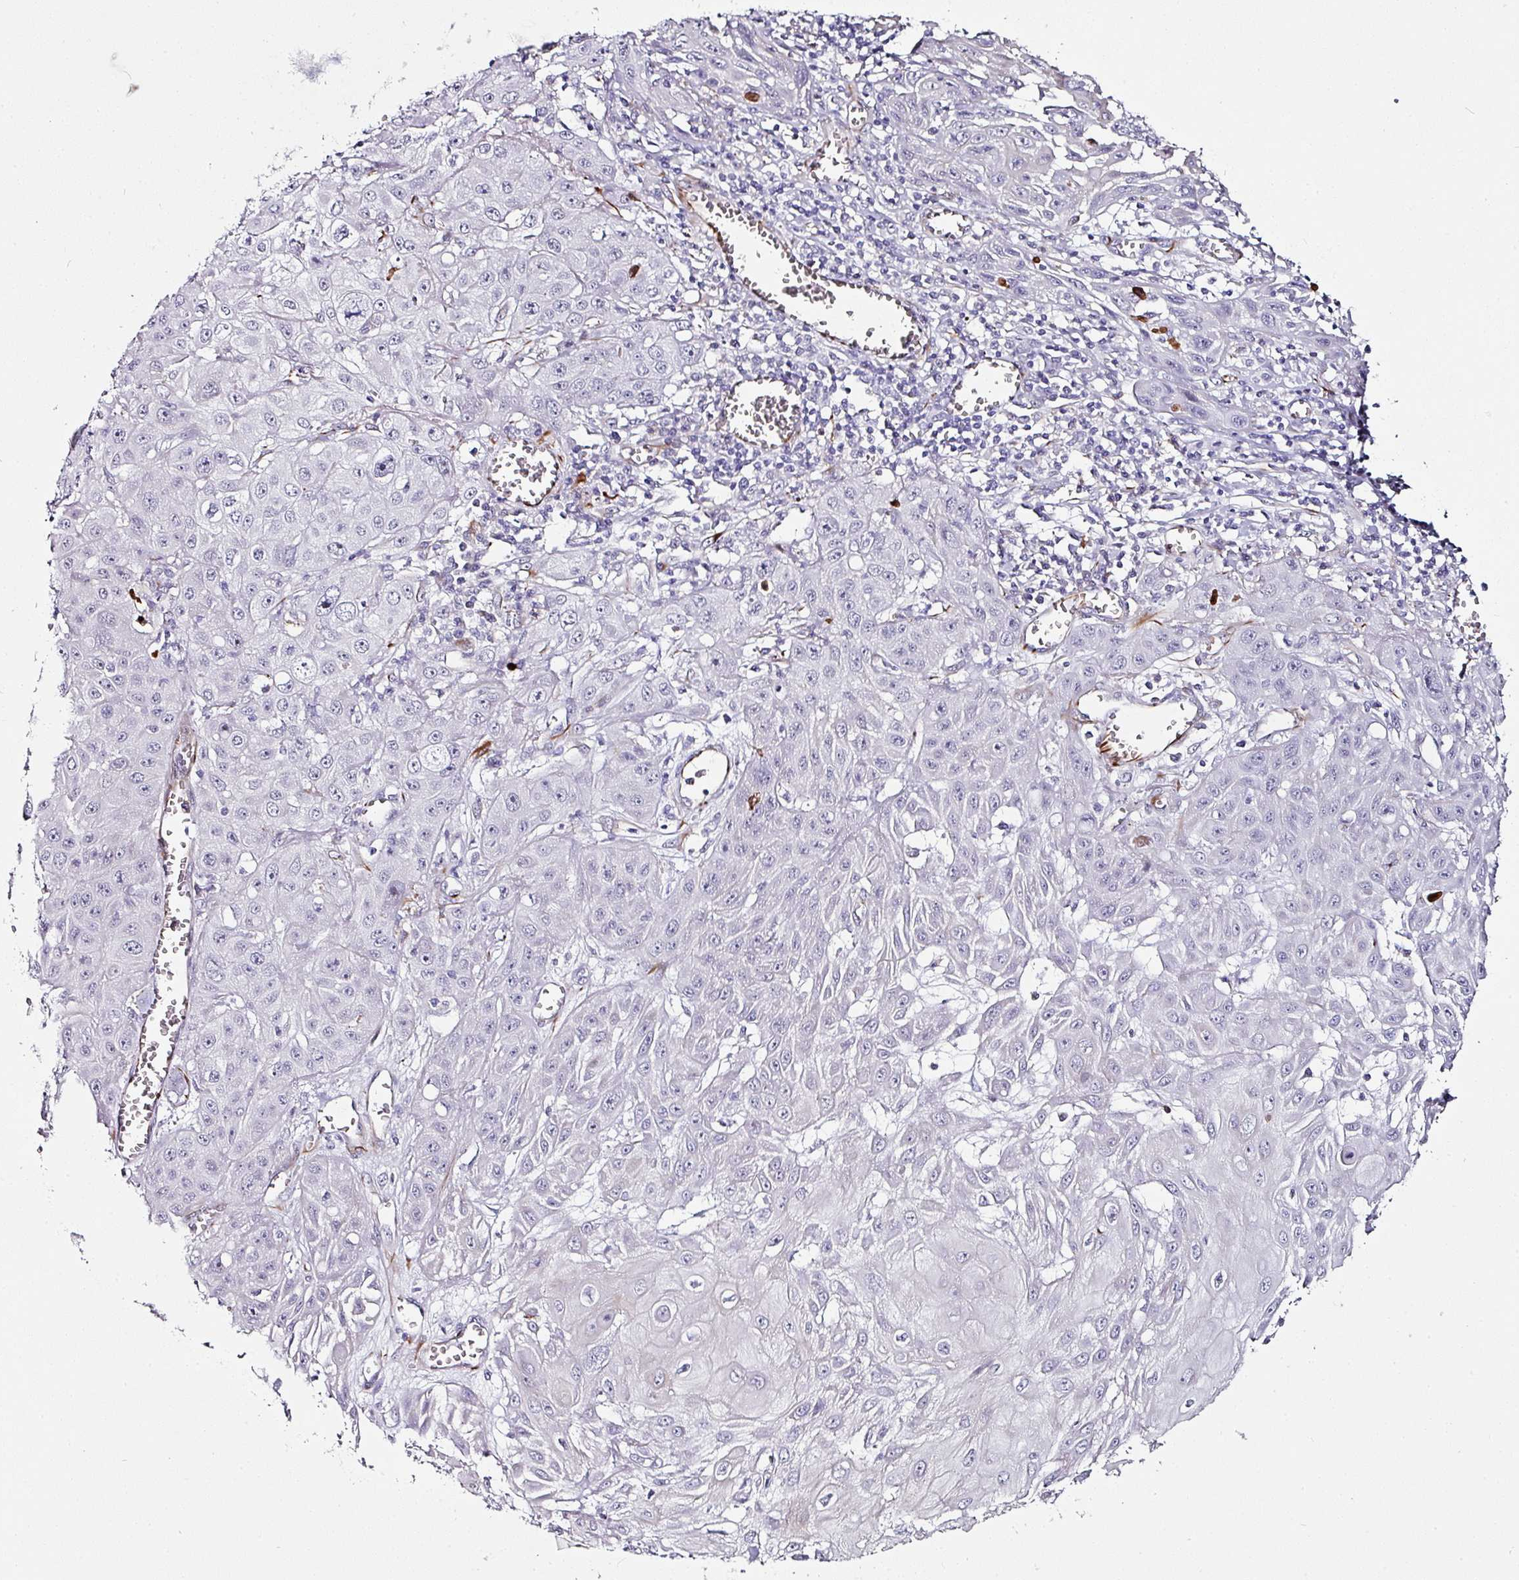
{"staining": {"intensity": "negative", "quantity": "none", "location": "none"}, "tissue": "skin cancer", "cell_type": "Tumor cells", "image_type": "cancer", "snomed": [{"axis": "morphology", "description": "Squamous cell carcinoma, NOS"}, {"axis": "topography", "description": "Skin"}, {"axis": "topography", "description": "Vulva"}], "caption": "Micrograph shows no significant protein expression in tumor cells of squamous cell carcinoma (skin).", "gene": "TMPRSS9", "patient": {"sex": "female", "age": 71}}